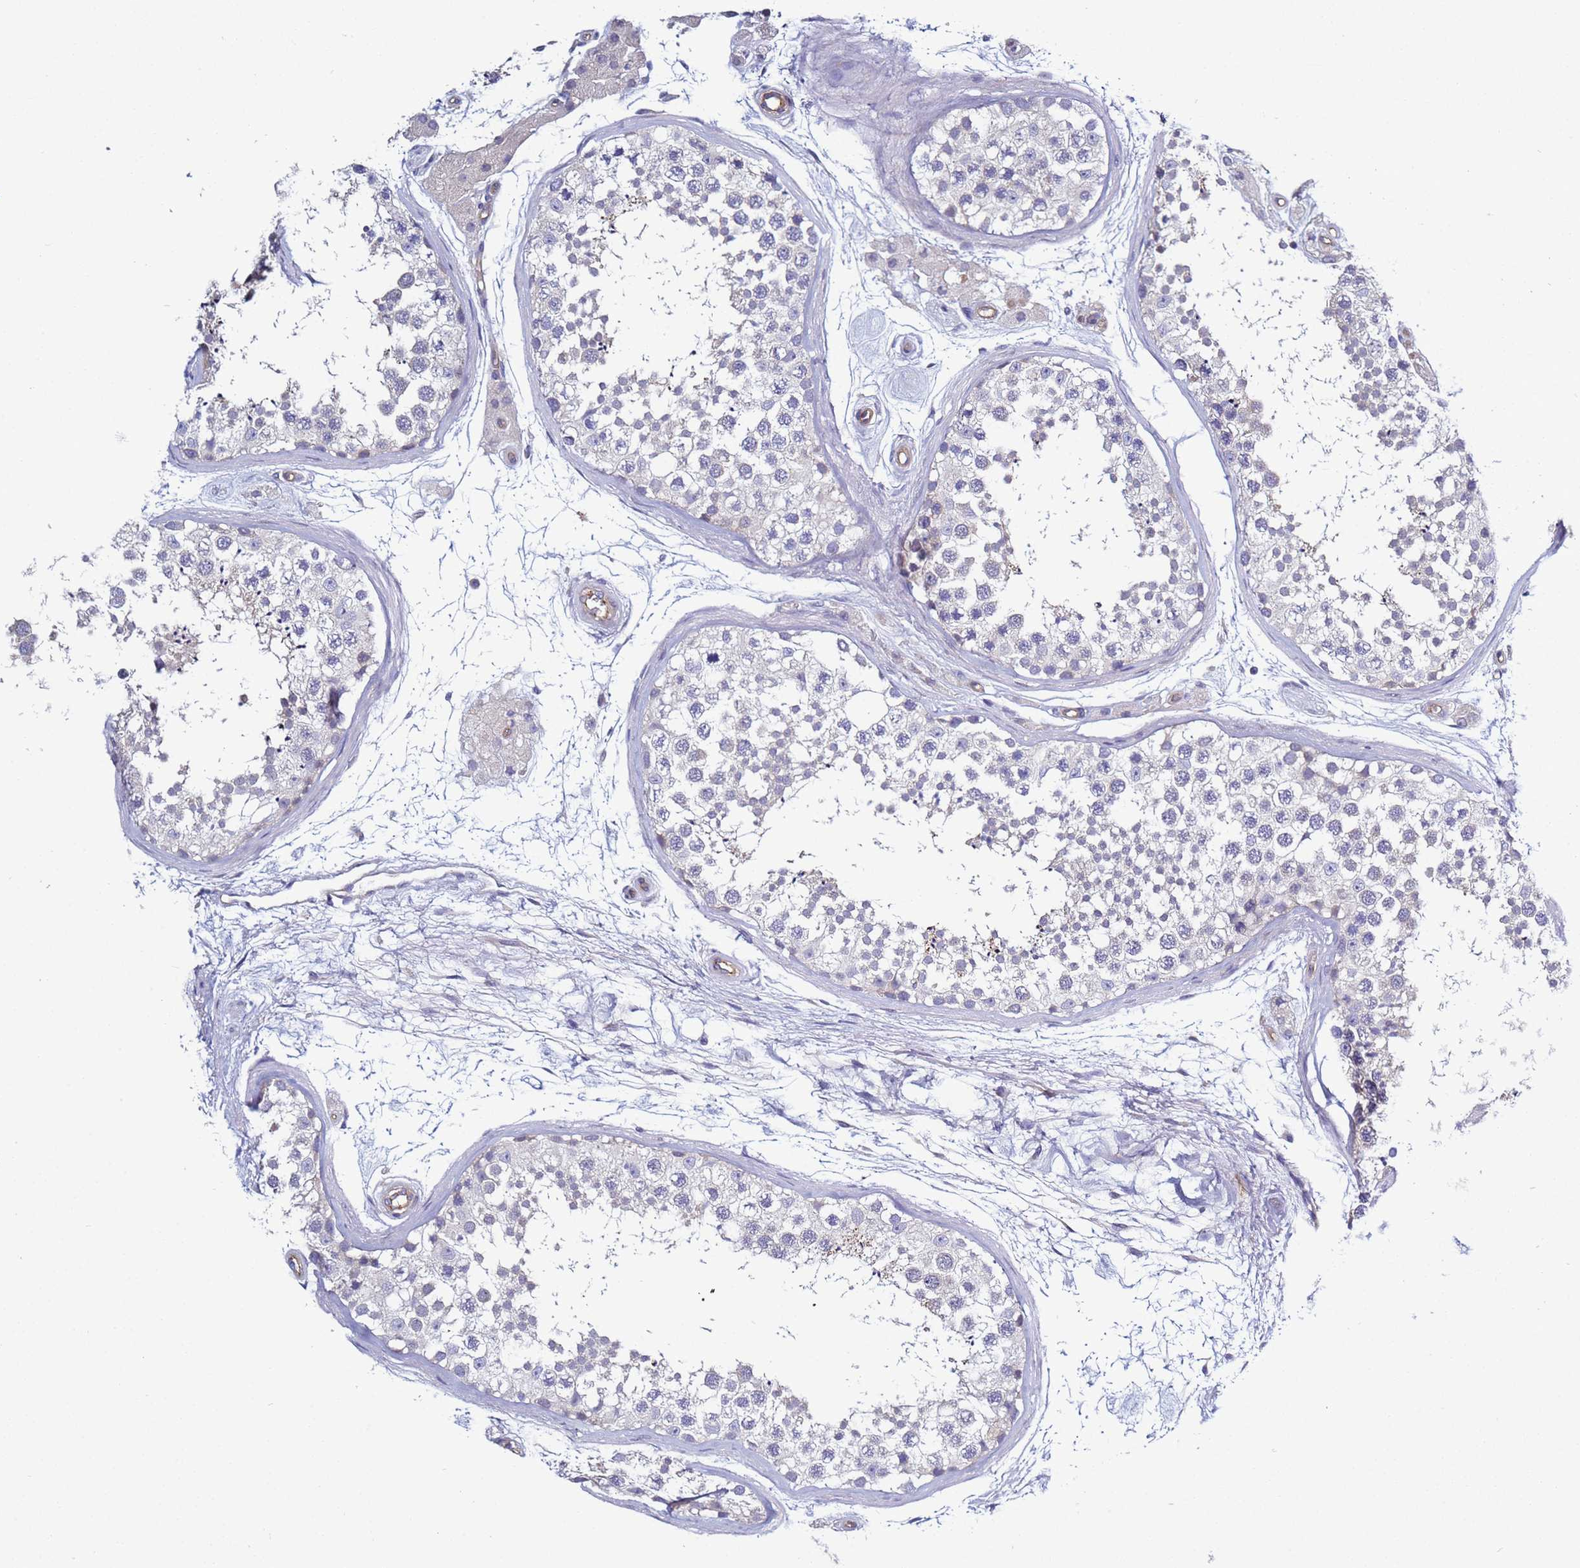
{"staining": {"intensity": "negative", "quantity": "none", "location": "none"}, "tissue": "testis", "cell_type": "Cells in seminiferous ducts", "image_type": "normal", "snomed": [{"axis": "morphology", "description": "Normal tissue, NOS"}, {"axis": "topography", "description": "Testis"}], "caption": "This is a photomicrograph of immunohistochemistry (IHC) staining of benign testis, which shows no positivity in cells in seminiferous ducts. (IHC, brightfield microscopy, high magnification).", "gene": "EFCAB8", "patient": {"sex": "male", "age": 56}}